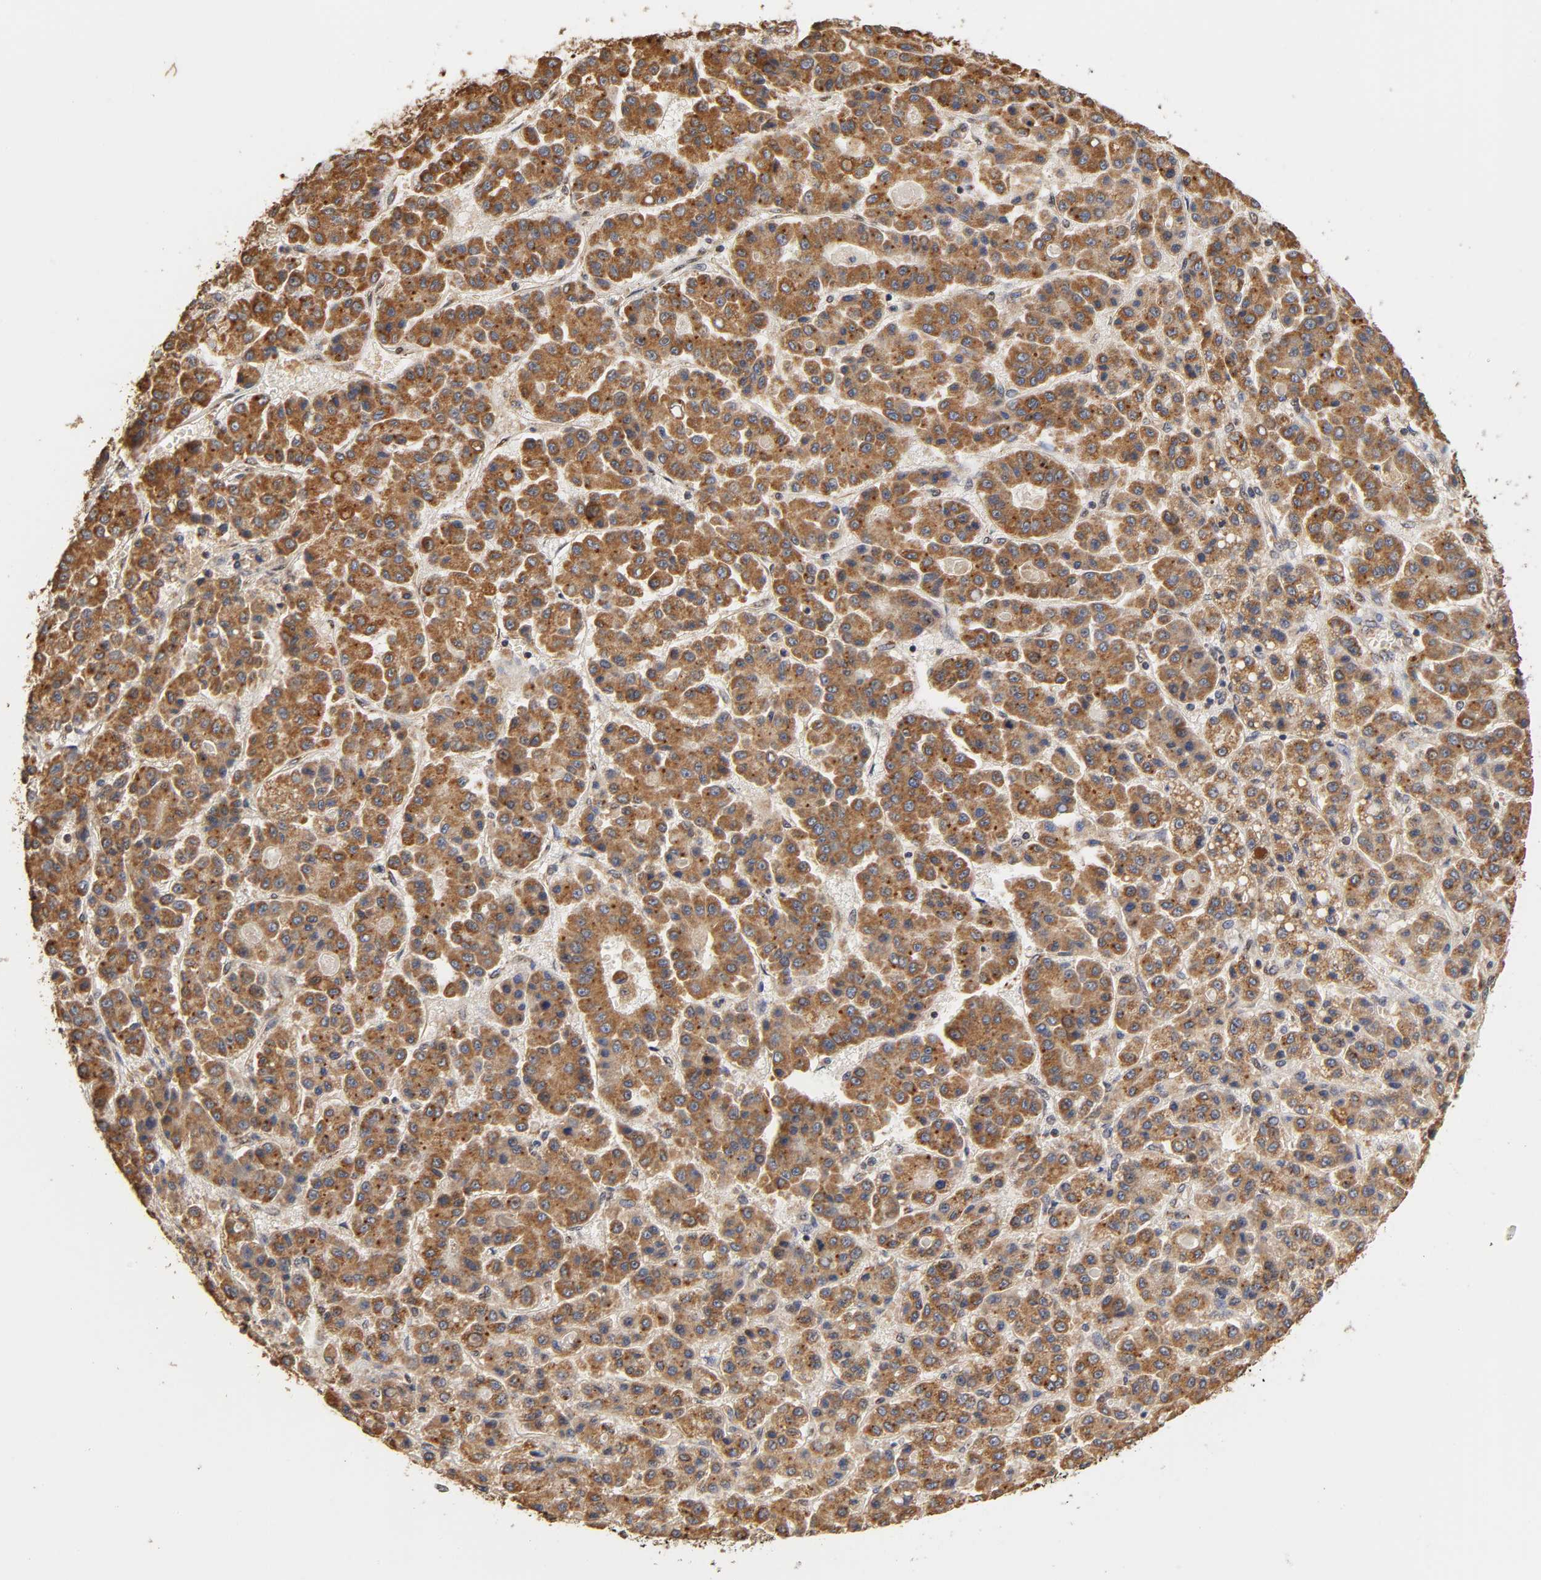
{"staining": {"intensity": "strong", "quantity": ">75%", "location": "cytoplasmic/membranous"}, "tissue": "liver cancer", "cell_type": "Tumor cells", "image_type": "cancer", "snomed": [{"axis": "morphology", "description": "Carcinoma, Hepatocellular, NOS"}, {"axis": "topography", "description": "Liver"}], "caption": "Brown immunohistochemical staining in liver cancer displays strong cytoplasmic/membranous positivity in about >75% of tumor cells.", "gene": "PKN1", "patient": {"sex": "male", "age": 70}}